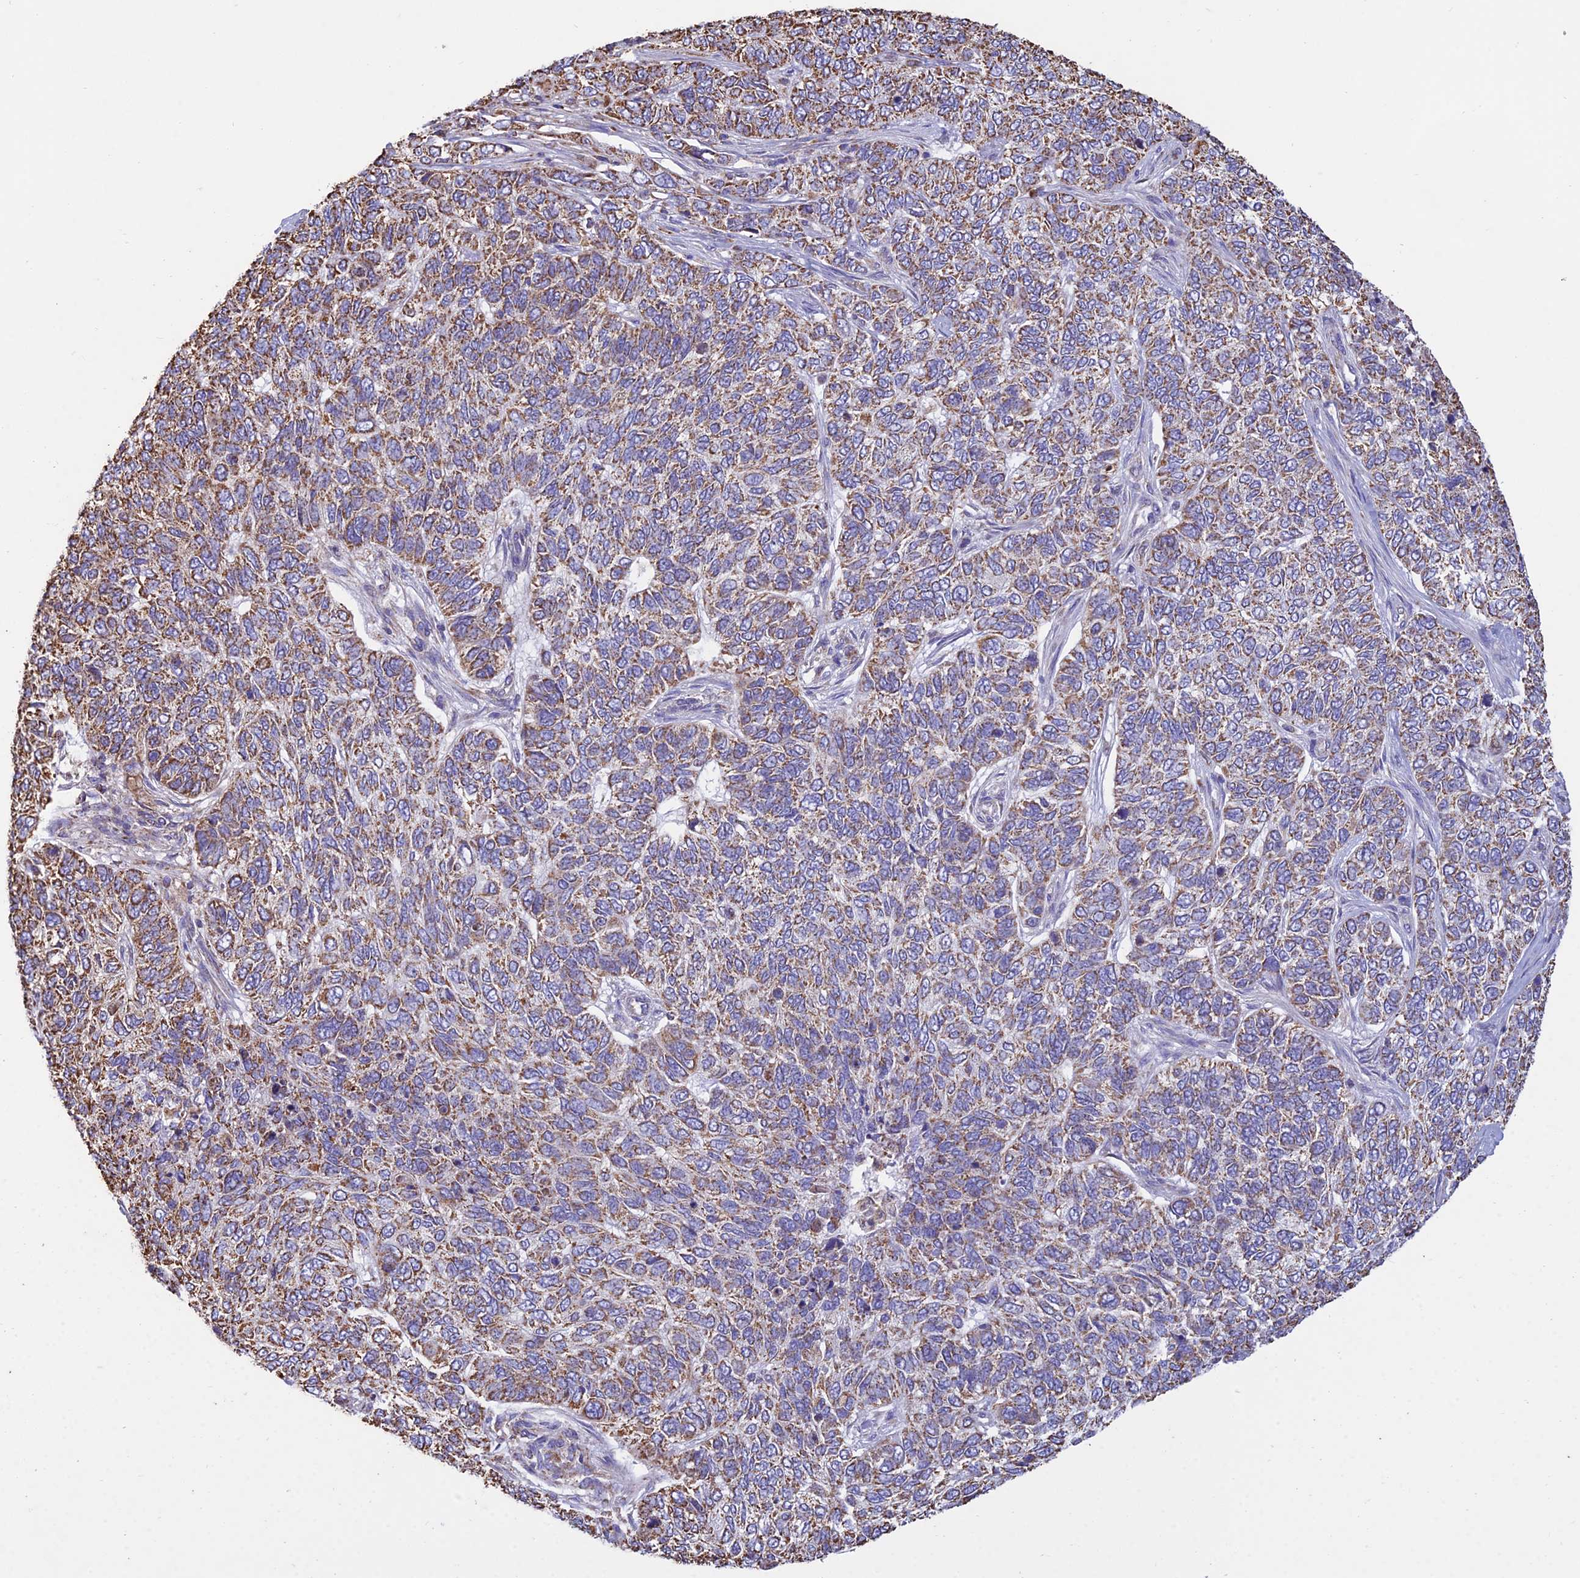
{"staining": {"intensity": "moderate", "quantity": ">75%", "location": "cytoplasmic/membranous"}, "tissue": "skin cancer", "cell_type": "Tumor cells", "image_type": "cancer", "snomed": [{"axis": "morphology", "description": "Basal cell carcinoma"}, {"axis": "topography", "description": "Skin"}], "caption": "Skin basal cell carcinoma stained with immunohistochemistry (IHC) displays moderate cytoplasmic/membranous positivity in approximately >75% of tumor cells.", "gene": "OR2W3", "patient": {"sex": "female", "age": 65}}